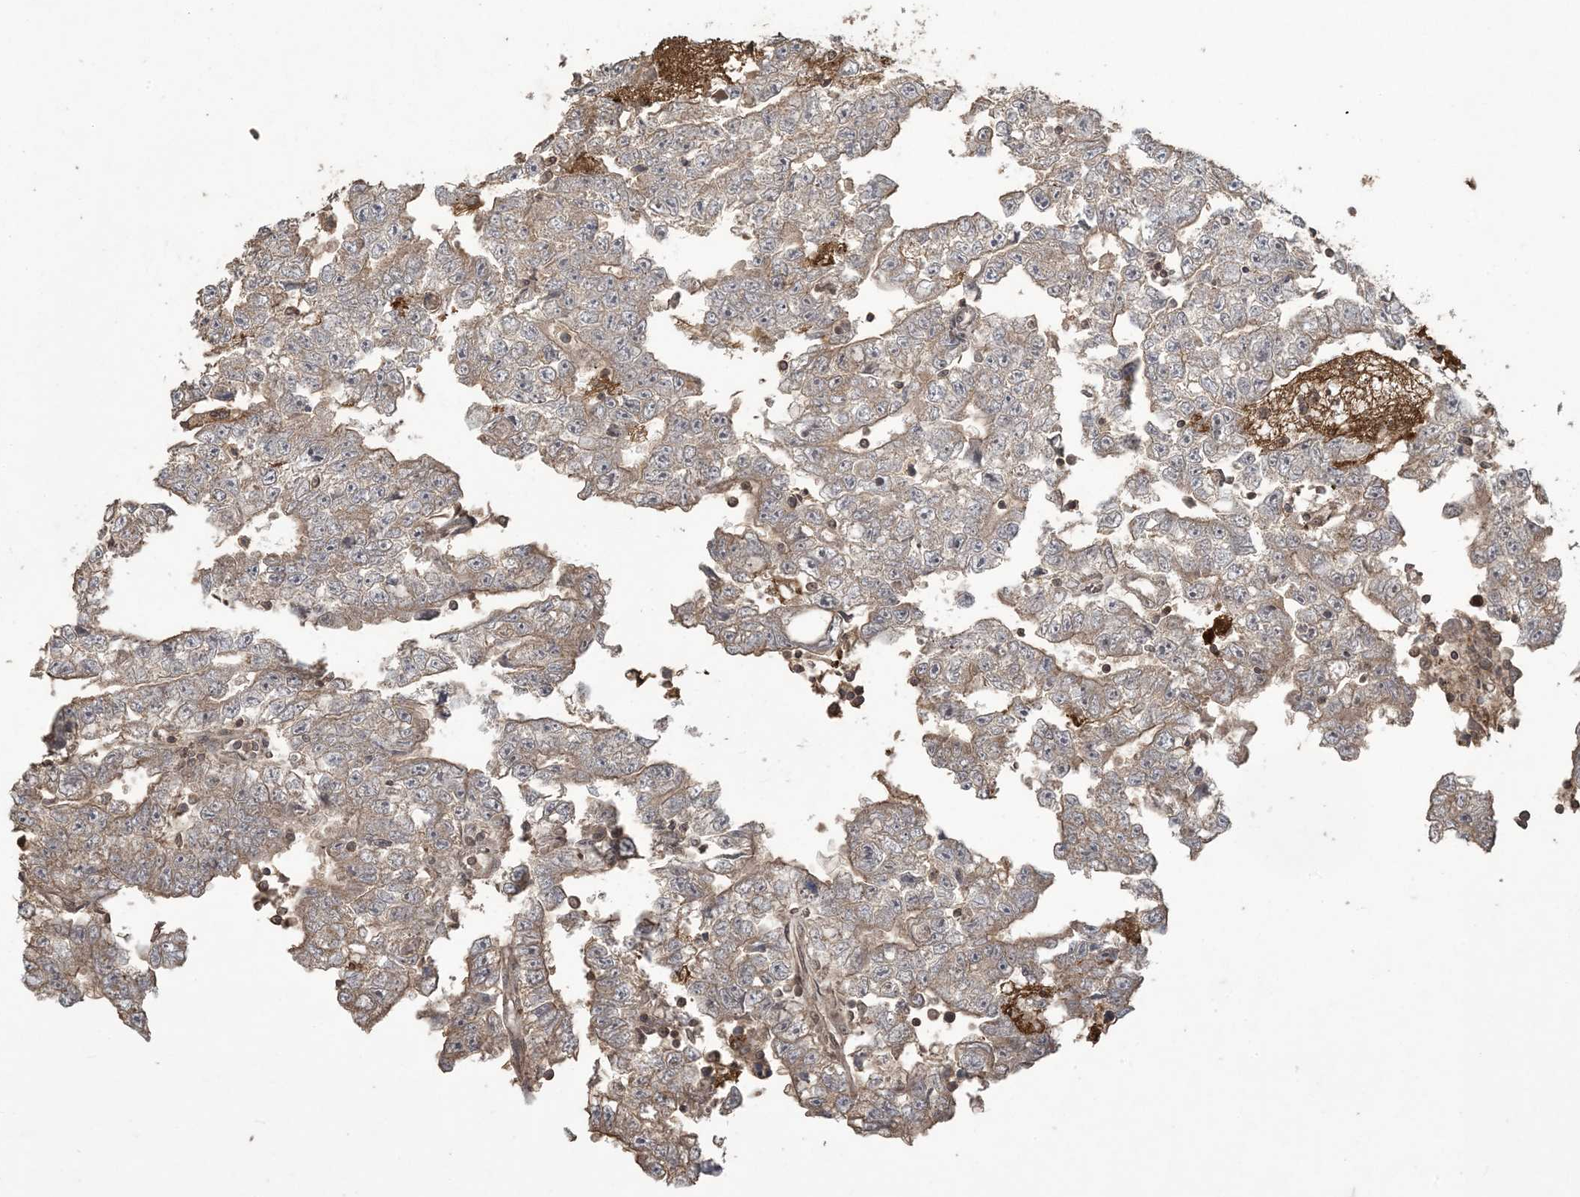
{"staining": {"intensity": "weak", "quantity": ">75%", "location": "cytoplasmic/membranous"}, "tissue": "testis cancer", "cell_type": "Tumor cells", "image_type": "cancer", "snomed": [{"axis": "morphology", "description": "Carcinoma, Embryonal, NOS"}, {"axis": "topography", "description": "Testis"}], "caption": "A low amount of weak cytoplasmic/membranous staining is appreciated in about >75% of tumor cells in testis cancer tissue. The staining was performed using DAB (3,3'-diaminobenzidine), with brown indicating positive protein expression. Nuclei are stained blue with hematoxylin.", "gene": "EFCAB8", "patient": {"sex": "male", "age": 25}}